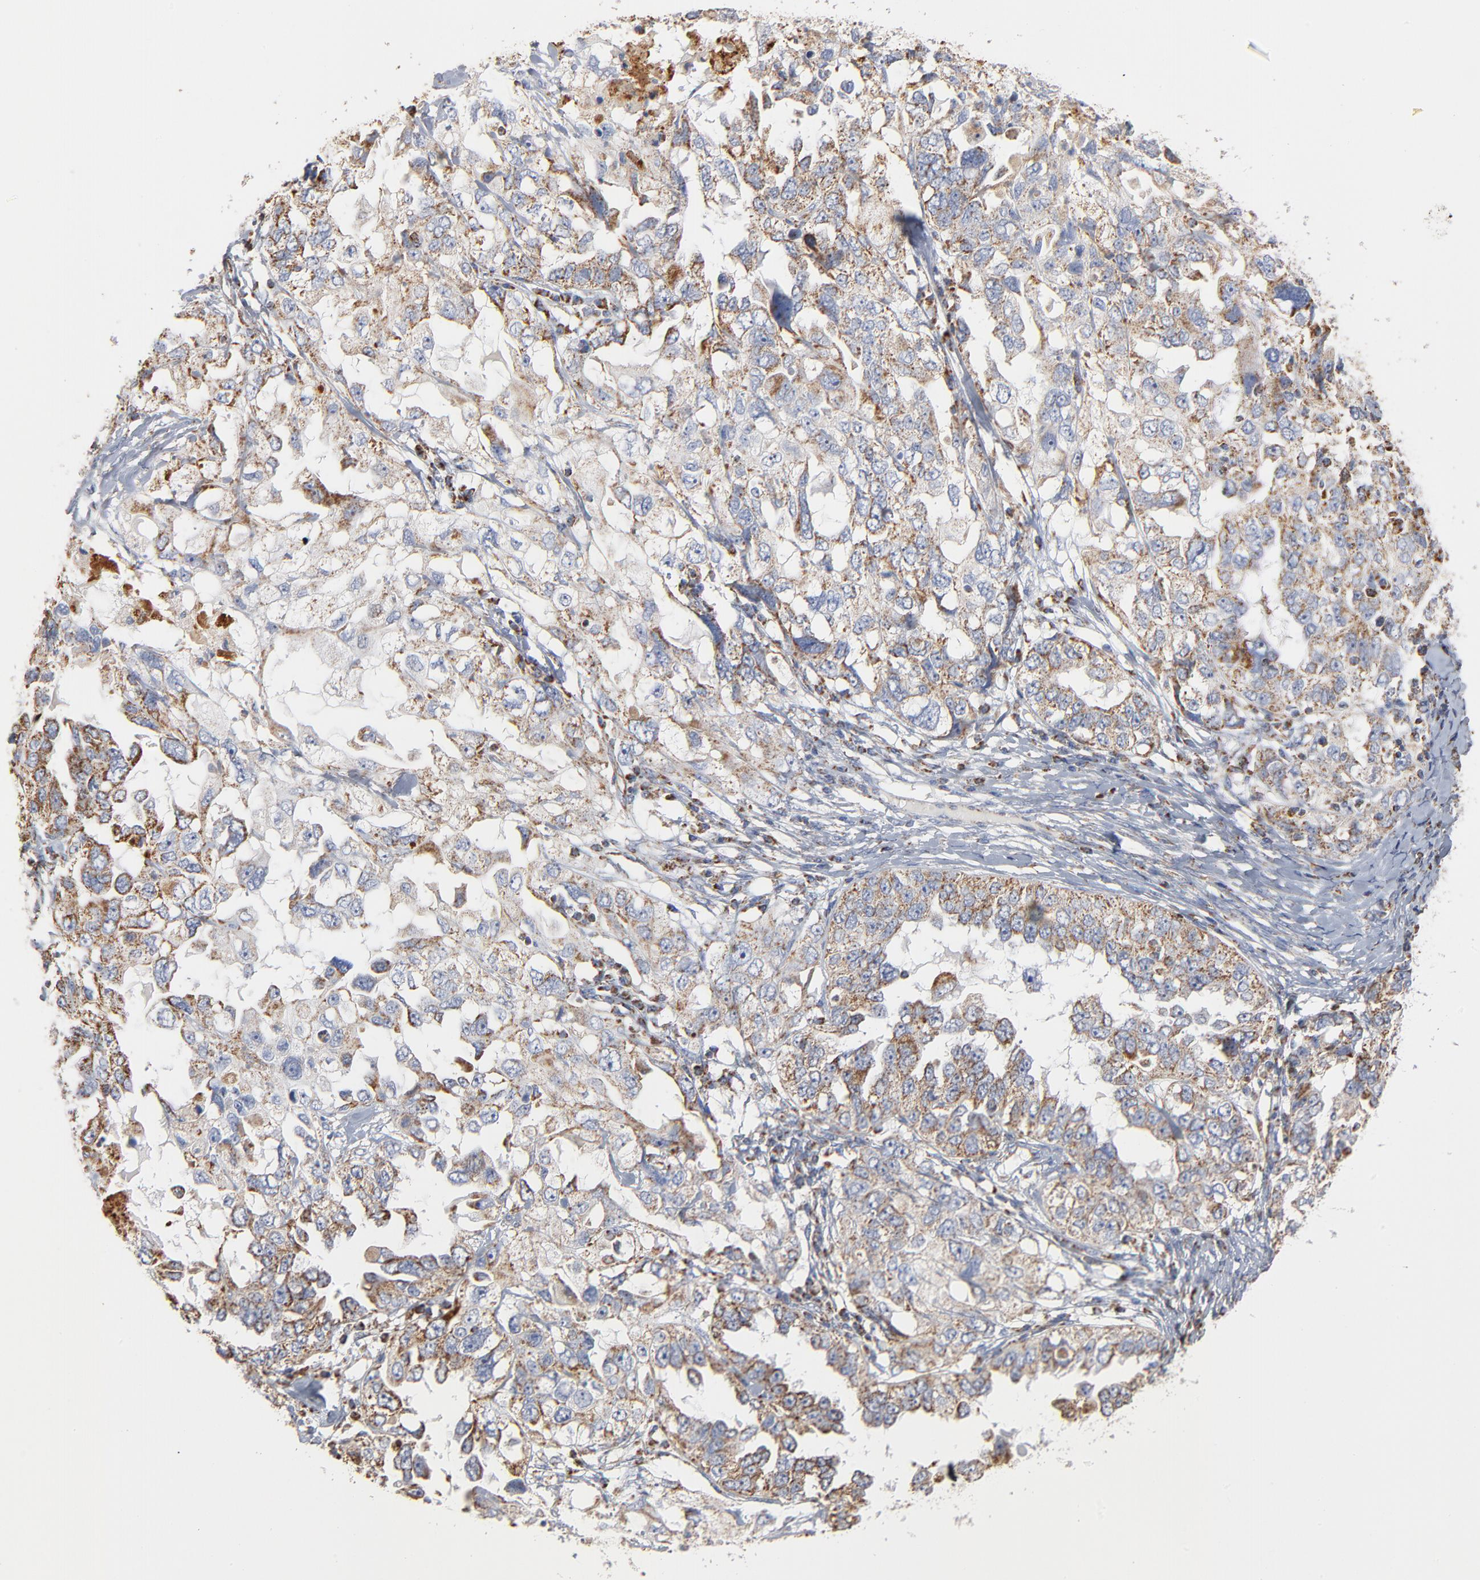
{"staining": {"intensity": "strong", "quantity": ">75%", "location": "cytoplasmic/membranous"}, "tissue": "ovarian cancer", "cell_type": "Tumor cells", "image_type": "cancer", "snomed": [{"axis": "morphology", "description": "Cystadenocarcinoma, serous, NOS"}, {"axis": "topography", "description": "Ovary"}], "caption": "Protein staining of ovarian serous cystadenocarcinoma tissue displays strong cytoplasmic/membranous expression in about >75% of tumor cells. Using DAB (3,3'-diaminobenzidine) (brown) and hematoxylin (blue) stains, captured at high magnification using brightfield microscopy.", "gene": "UQCRC1", "patient": {"sex": "female", "age": 82}}